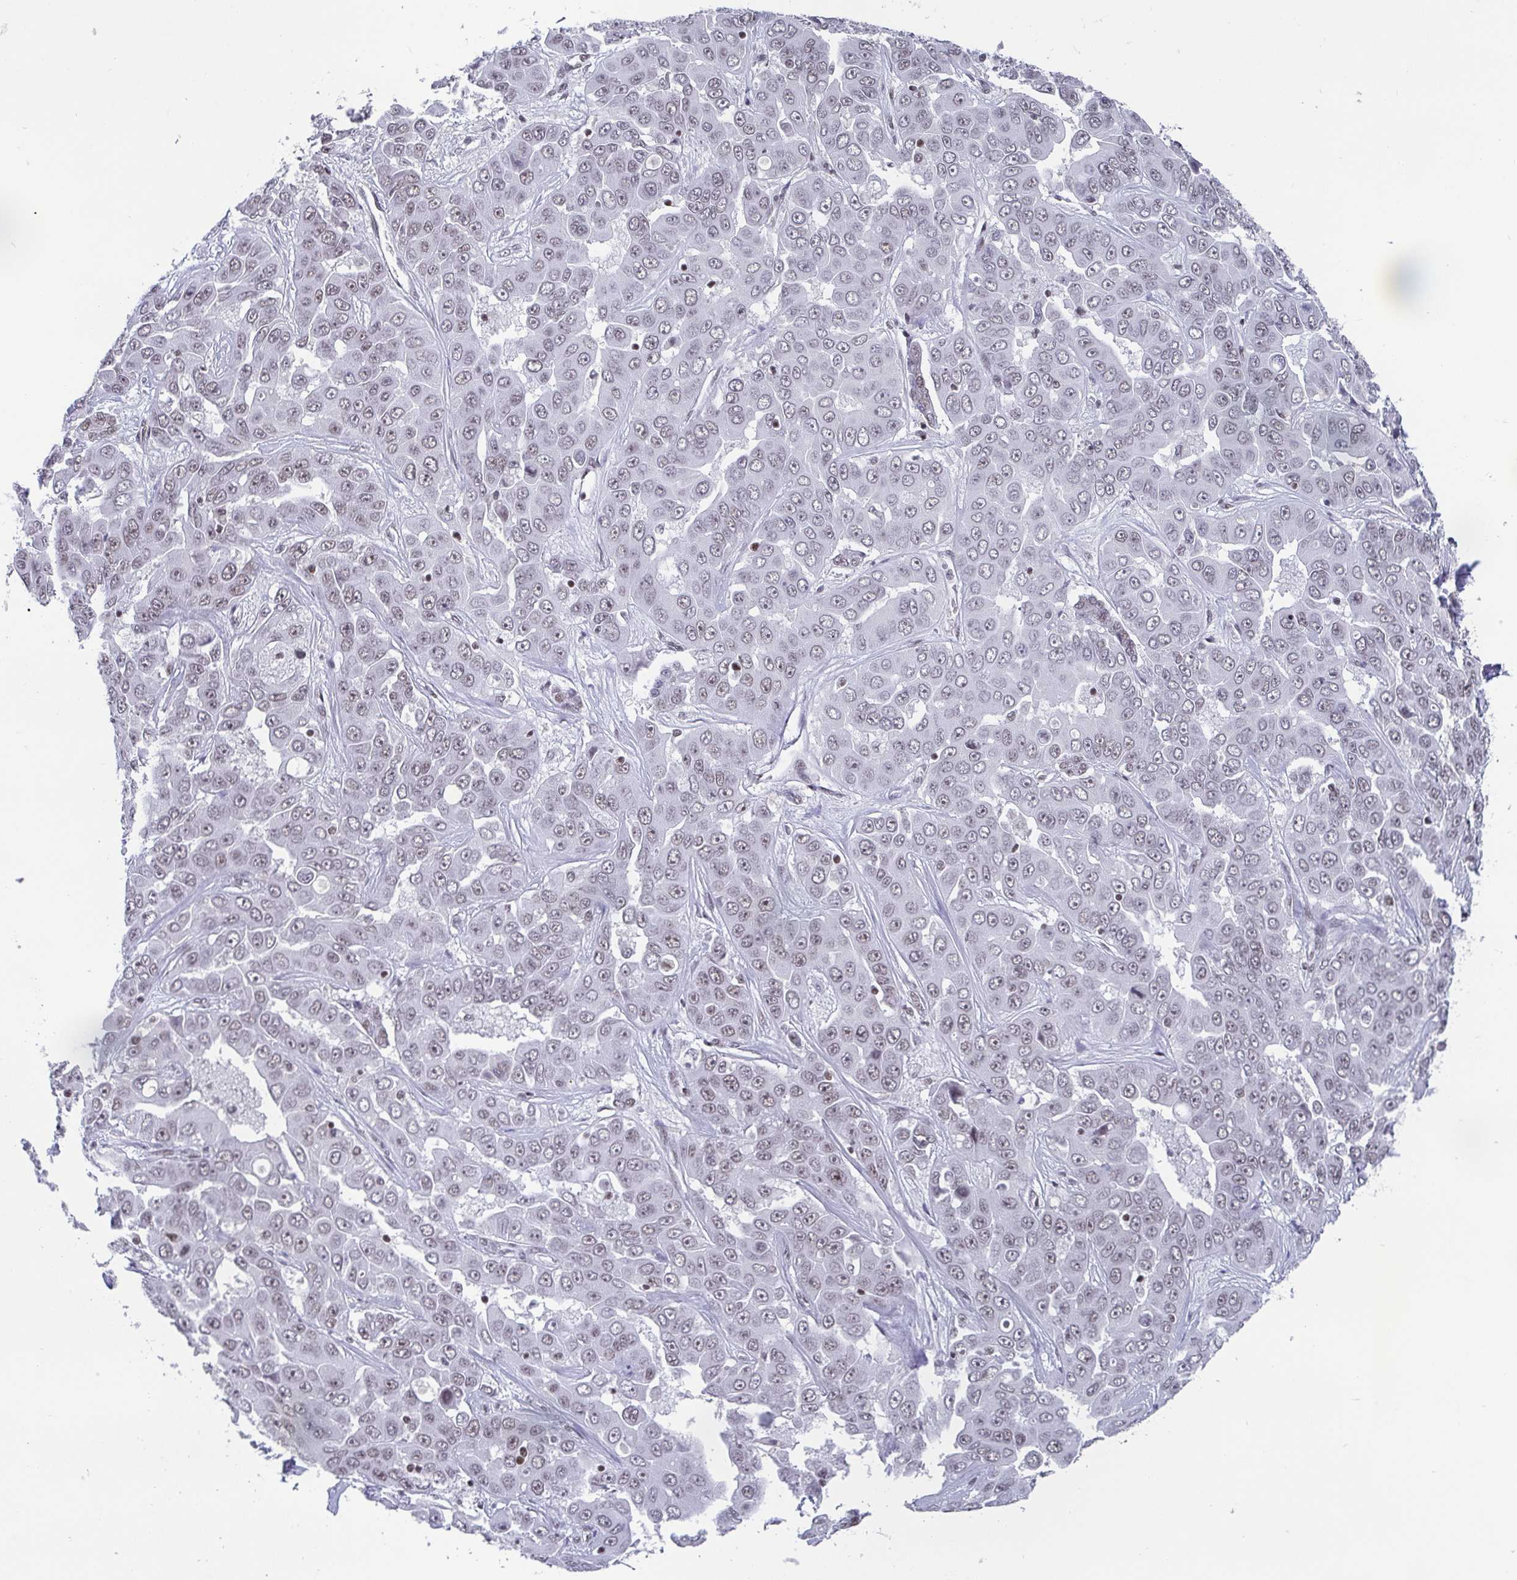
{"staining": {"intensity": "weak", "quantity": ">75%", "location": "nuclear"}, "tissue": "liver cancer", "cell_type": "Tumor cells", "image_type": "cancer", "snomed": [{"axis": "morphology", "description": "Cholangiocarcinoma"}, {"axis": "topography", "description": "Liver"}], "caption": "Tumor cells reveal low levels of weak nuclear staining in approximately >75% of cells in liver cholangiocarcinoma.", "gene": "CTCF", "patient": {"sex": "female", "age": 52}}